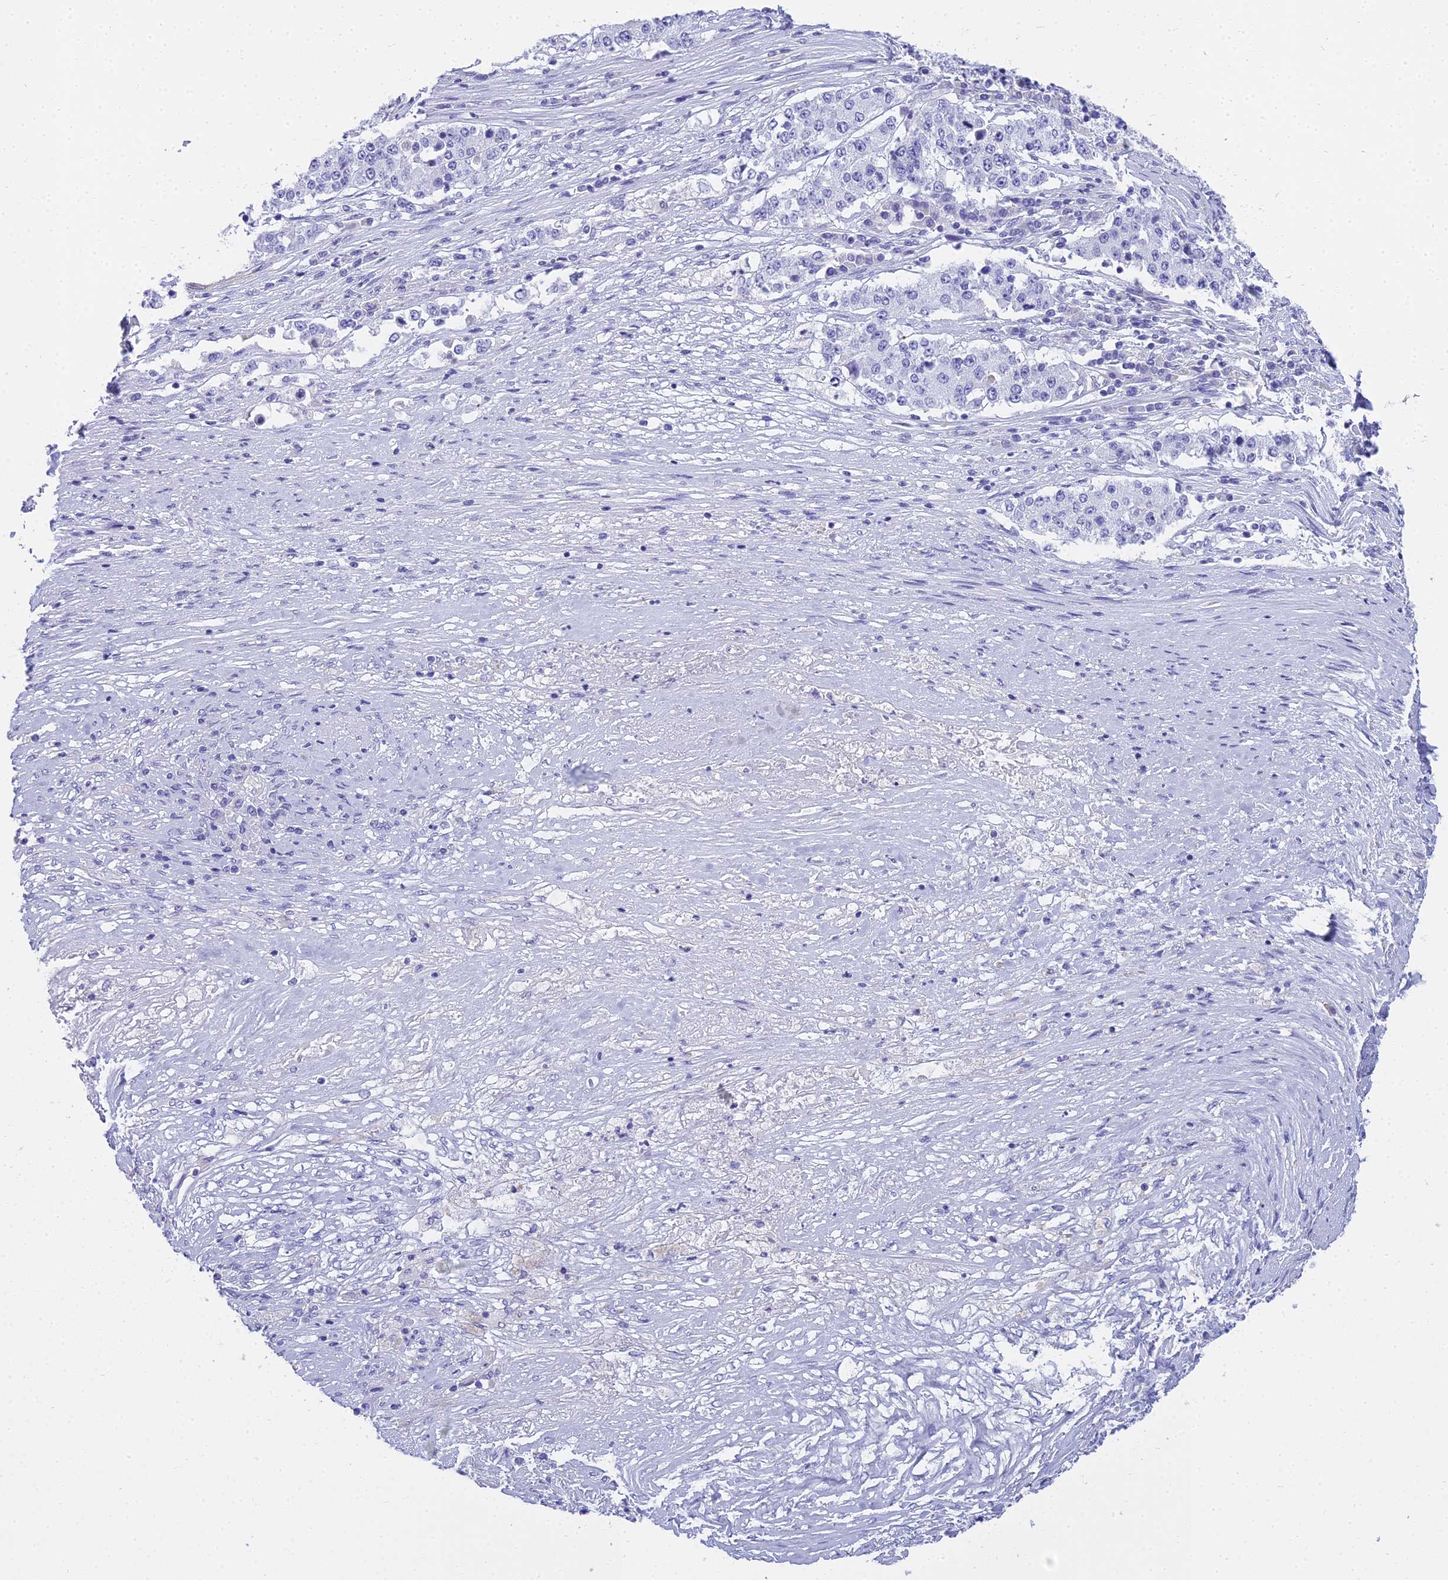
{"staining": {"intensity": "negative", "quantity": "none", "location": "none"}, "tissue": "stomach cancer", "cell_type": "Tumor cells", "image_type": "cancer", "snomed": [{"axis": "morphology", "description": "Adenocarcinoma, NOS"}, {"axis": "topography", "description": "Stomach"}], "caption": "Tumor cells show no significant protein expression in adenocarcinoma (stomach).", "gene": "NINJ1", "patient": {"sex": "male", "age": 59}}